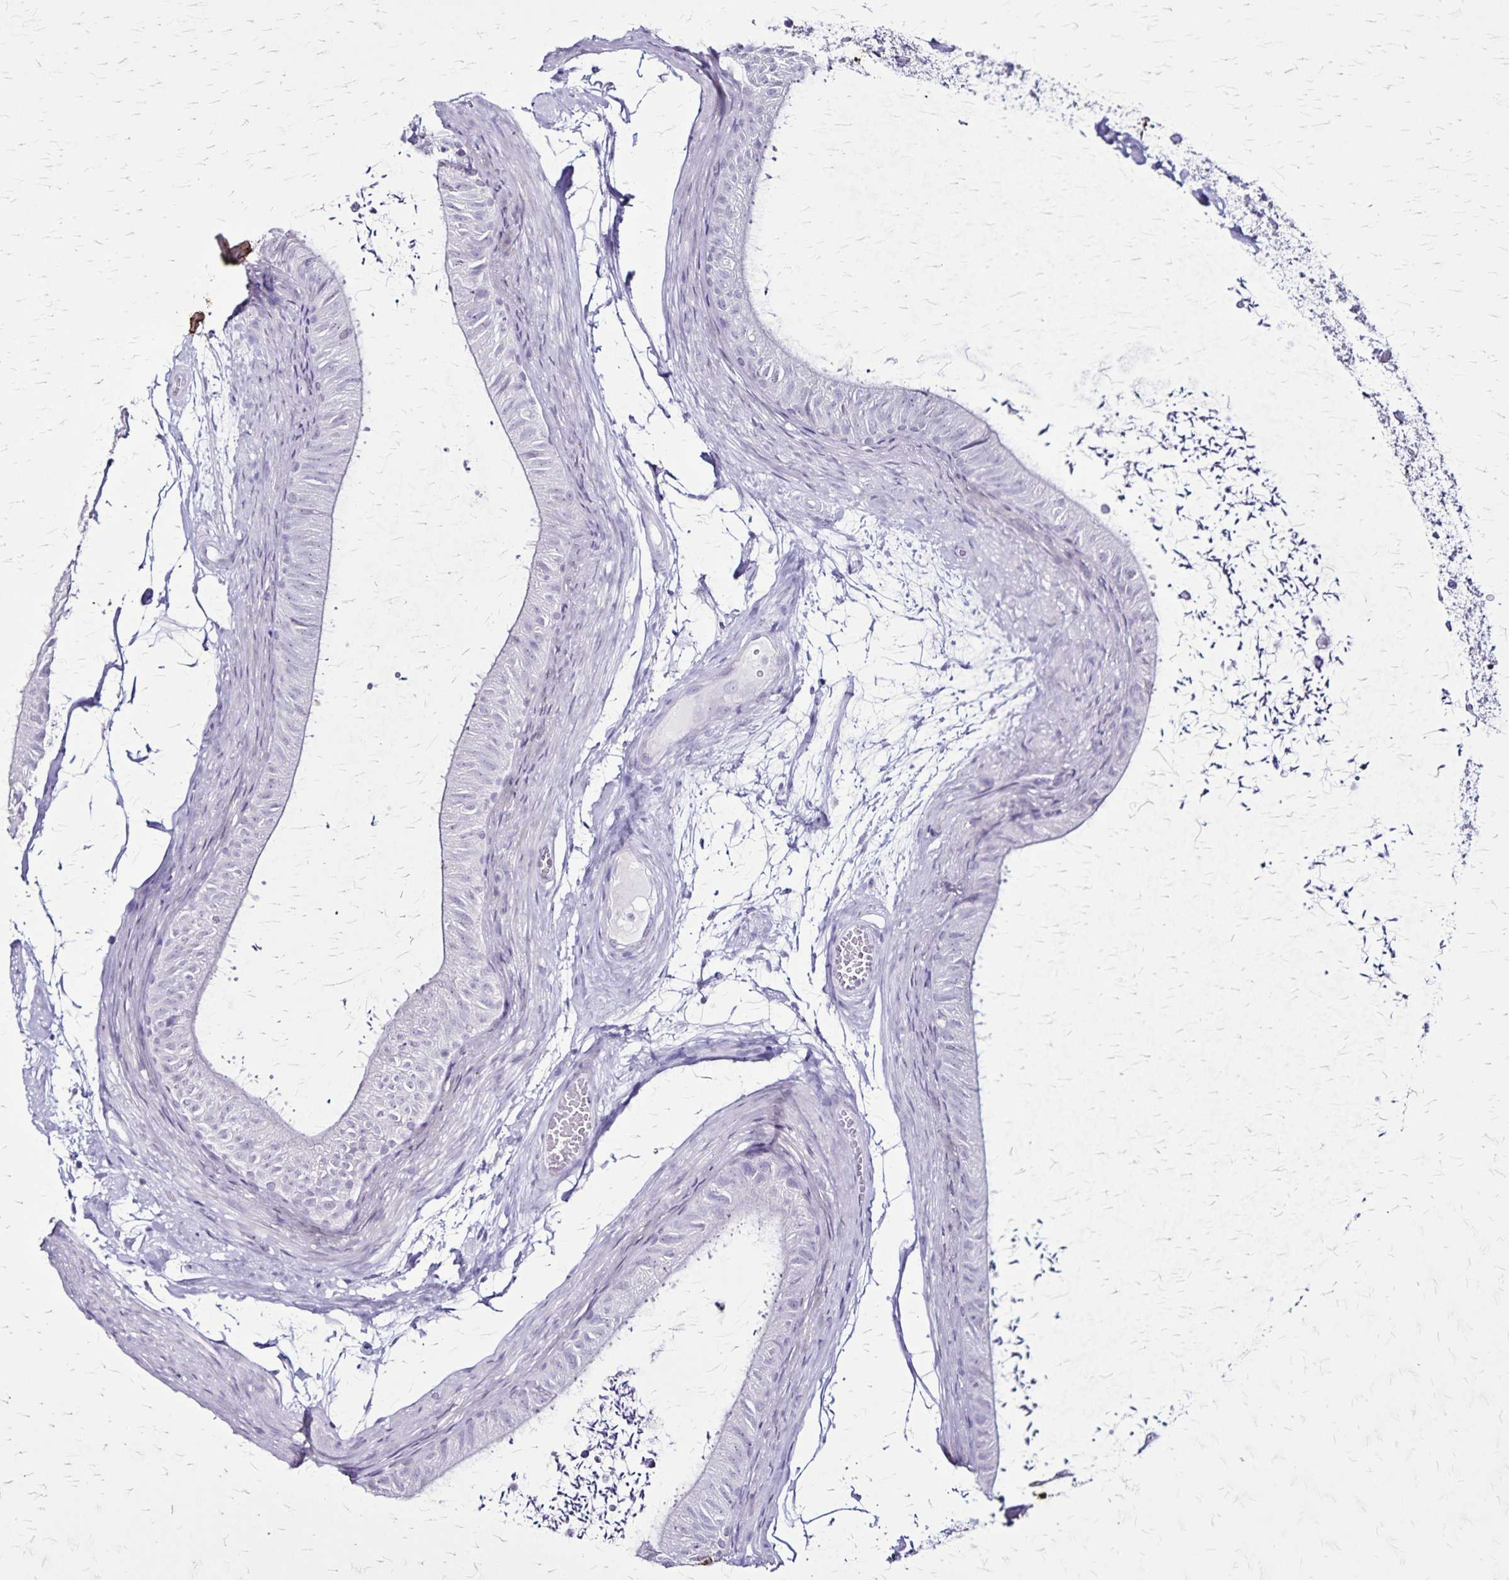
{"staining": {"intensity": "negative", "quantity": "none", "location": "none"}, "tissue": "epididymis", "cell_type": "Glandular cells", "image_type": "normal", "snomed": [{"axis": "morphology", "description": "Normal tissue, NOS"}, {"axis": "topography", "description": "Epididymis, spermatic cord, NOS"}, {"axis": "topography", "description": "Epididymis"}, {"axis": "topography", "description": "Peripheral nerve tissue"}], "caption": "A photomicrograph of human epididymis is negative for staining in glandular cells. The staining is performed using DAB brown chromogen with nuclei counter-stained in using hematoxylin.", "gene": "KRT2", "patient": {"sex": "male", "age": 29}}